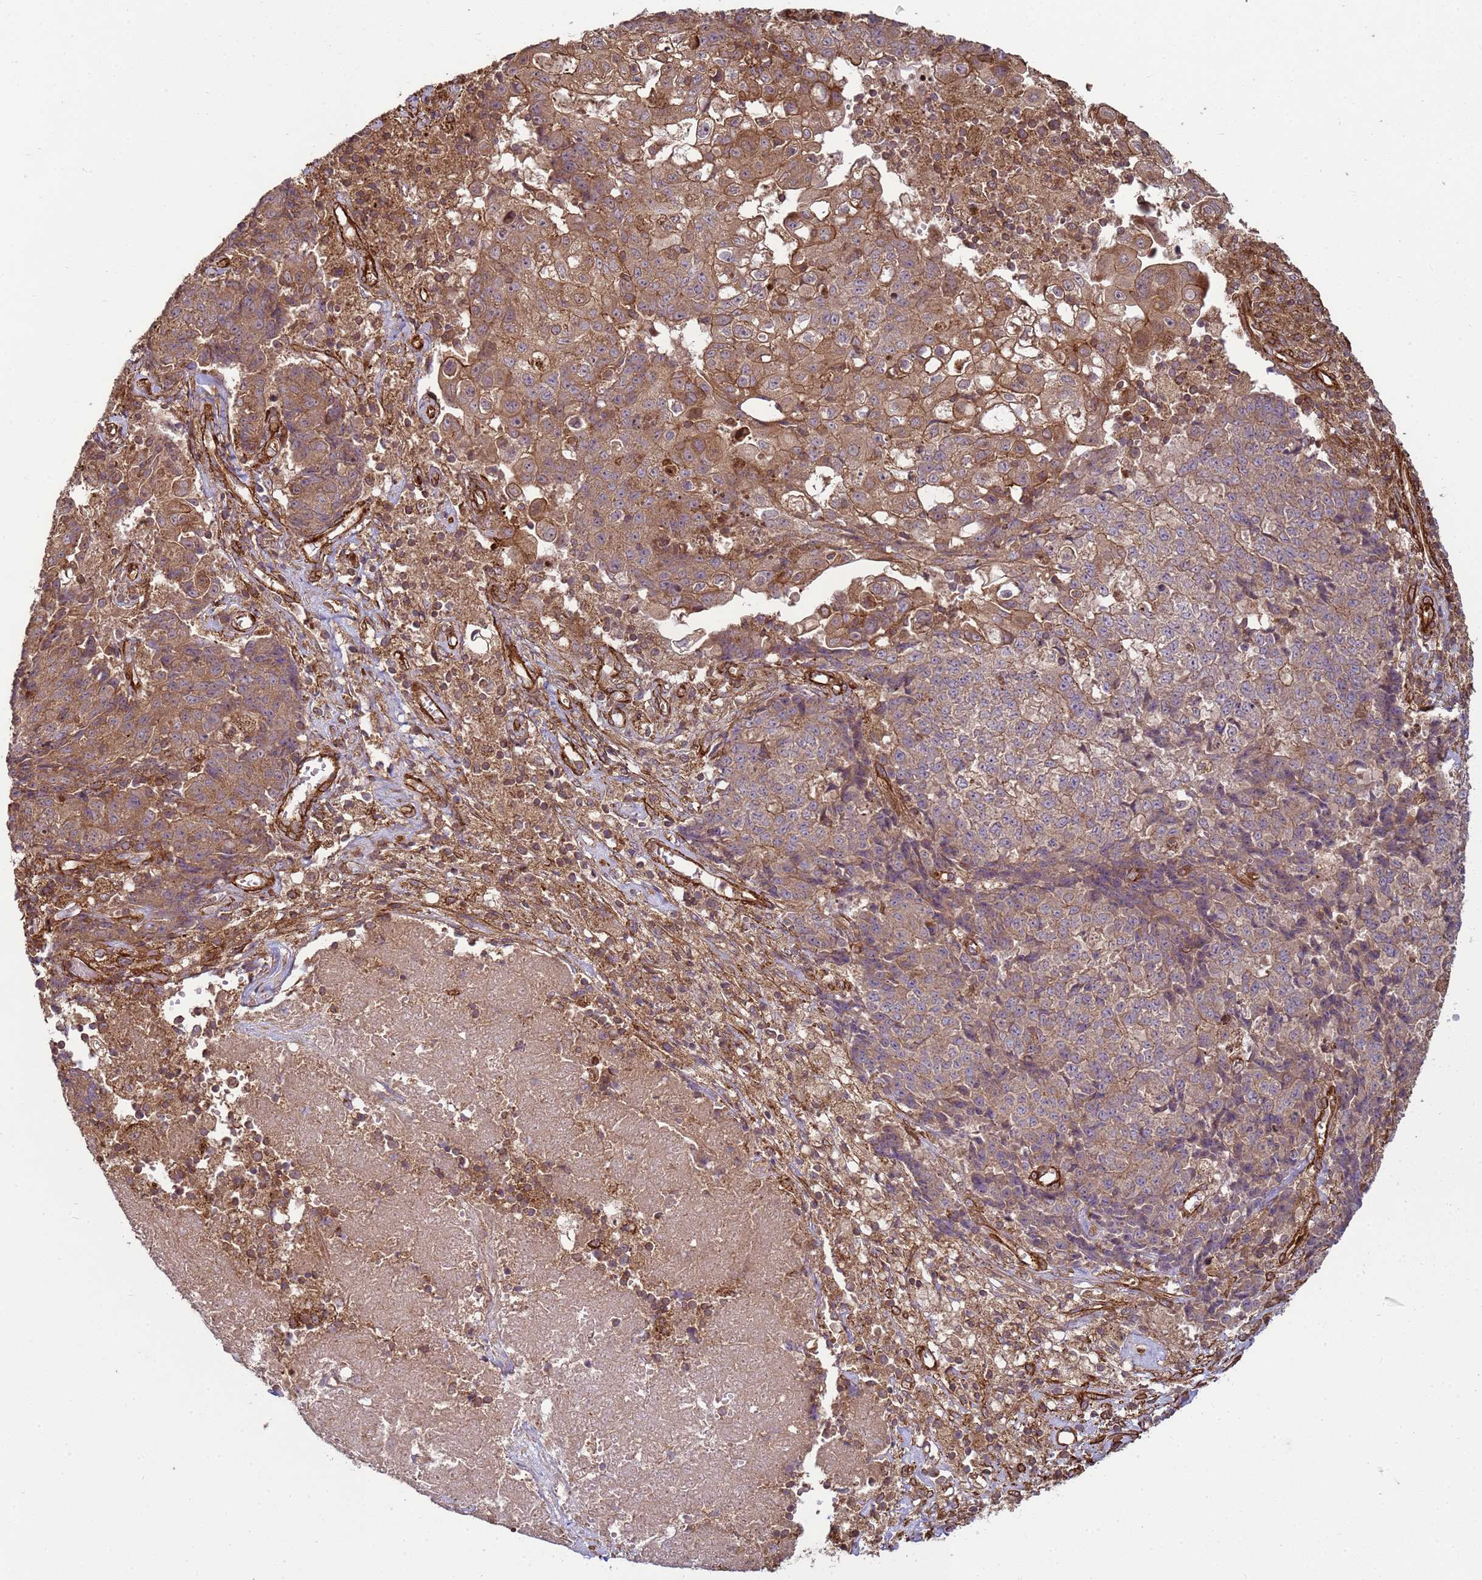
{"staining": {"intensity": "moderate", "quantity": ">75%", "location": "cytoplasmic/membranous"}, "tissue": "ovarian cancer", "cell_type": "Tumor cells", "image_type": "cancer", "snomed": [{"axis": "morphology", "description": "Carcinoma, endometroid"}, {"axis": "topography", "description": "Ovary"}], "caption": "Immunohistochemical staining of ovarian endometroid carcinoma shows moderate cytoplasmic/membranous protein positivity in approximately >75% of tumor cells. (brown staining indicates protein expression, while blue staining denotes nuclei).", "gene": "CNOT1", "patient": {"sex": "female", "age": 42}}